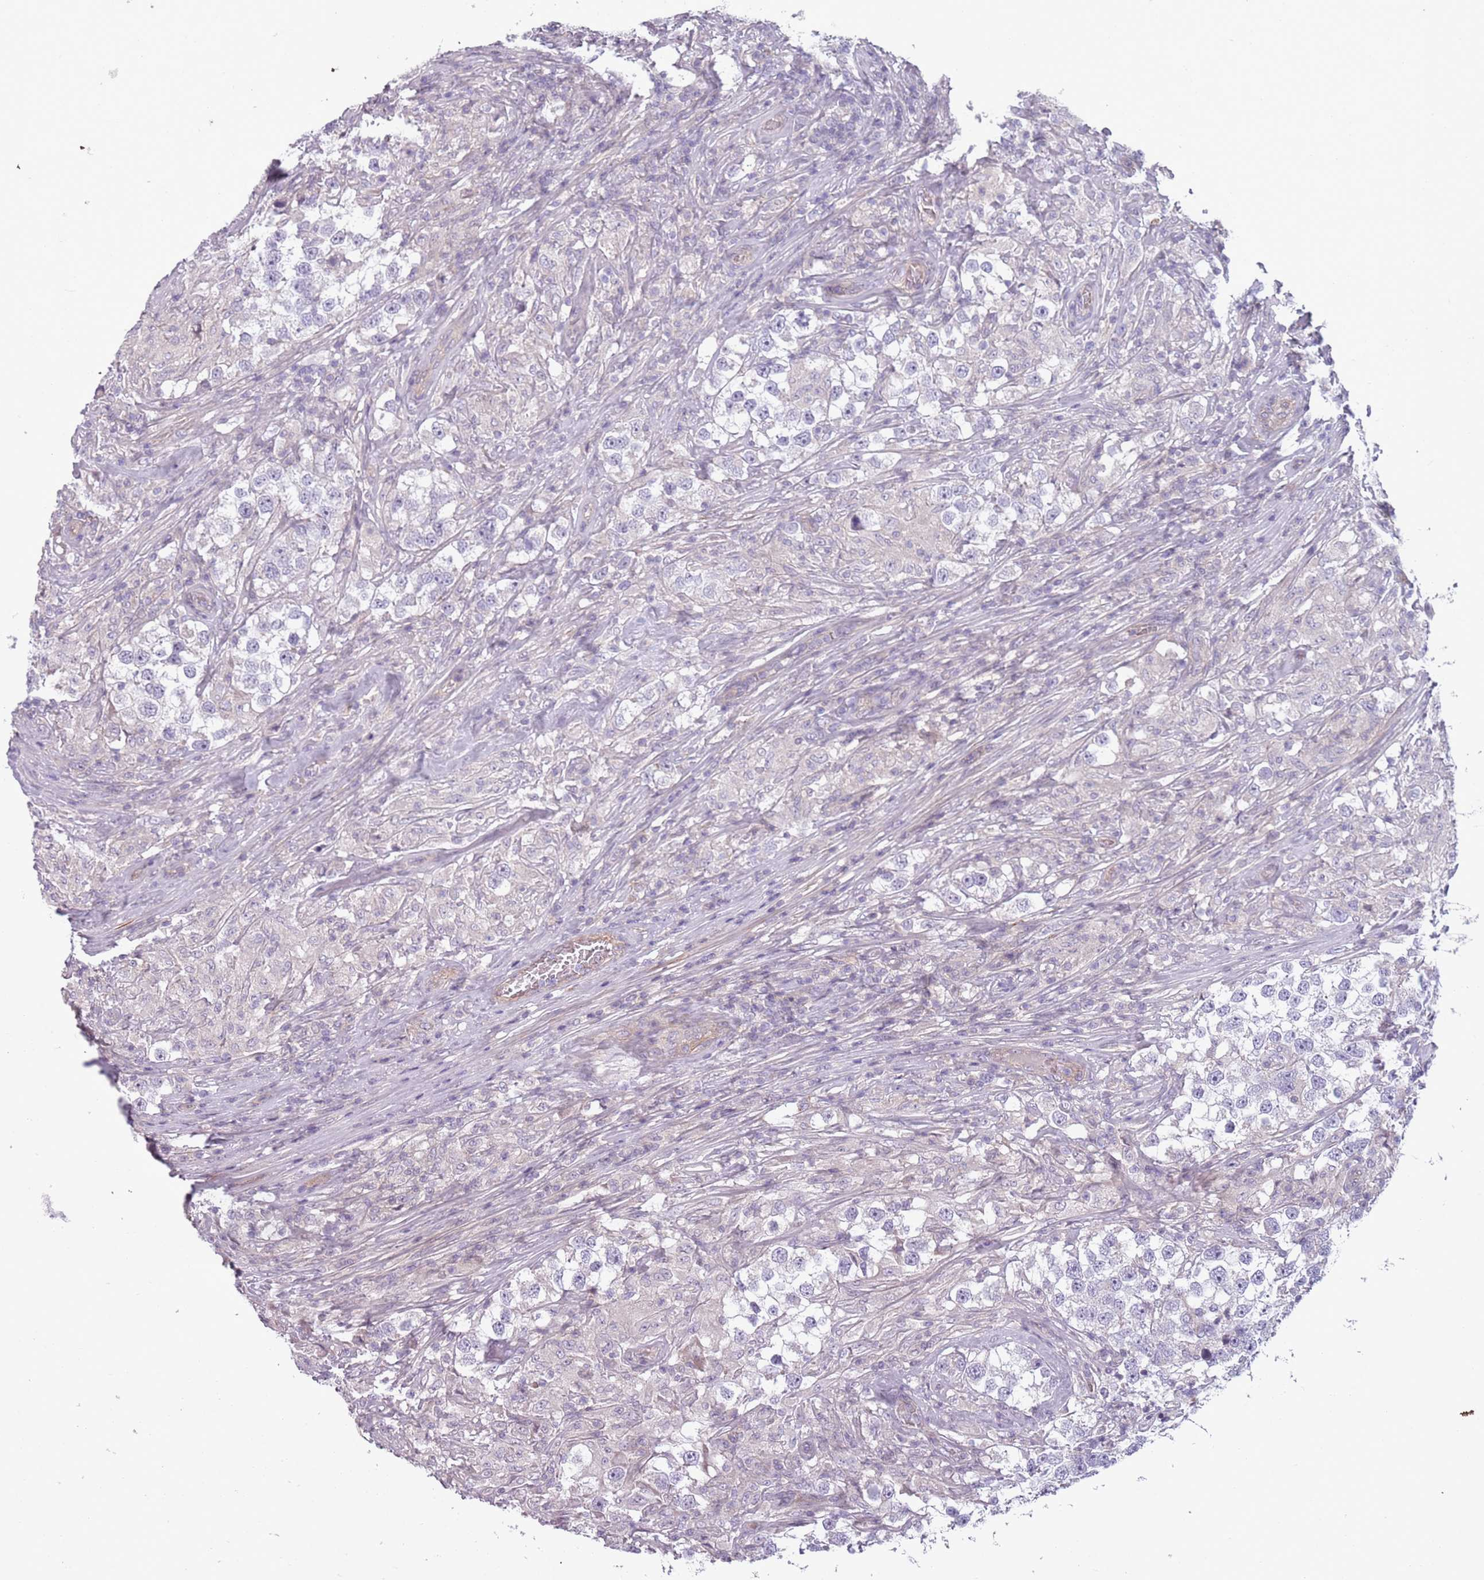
{"staining": {"intensity": "negative", "quantity": "none", "location": "none"}, "tissue": "testis cancer", "cell_type": "Tumor cells", "image_type": "cancer", "snomed": [{"axis": "morphology", "description": "Seminoma, NOS"}, {"axis": "topography", "description": "Testis"}], "caption": "Photomicrograph shows no protein positivity in tumor cells of testis cancer (seminoma) tissue. The staining was performed using DAB to visualize the protein expression in brown, while the nuclei were stained in blue with hematoxylin (Magnification: 20x).", "gene": "TLCD2", "patient": {"sex": "male", "age": 46}}